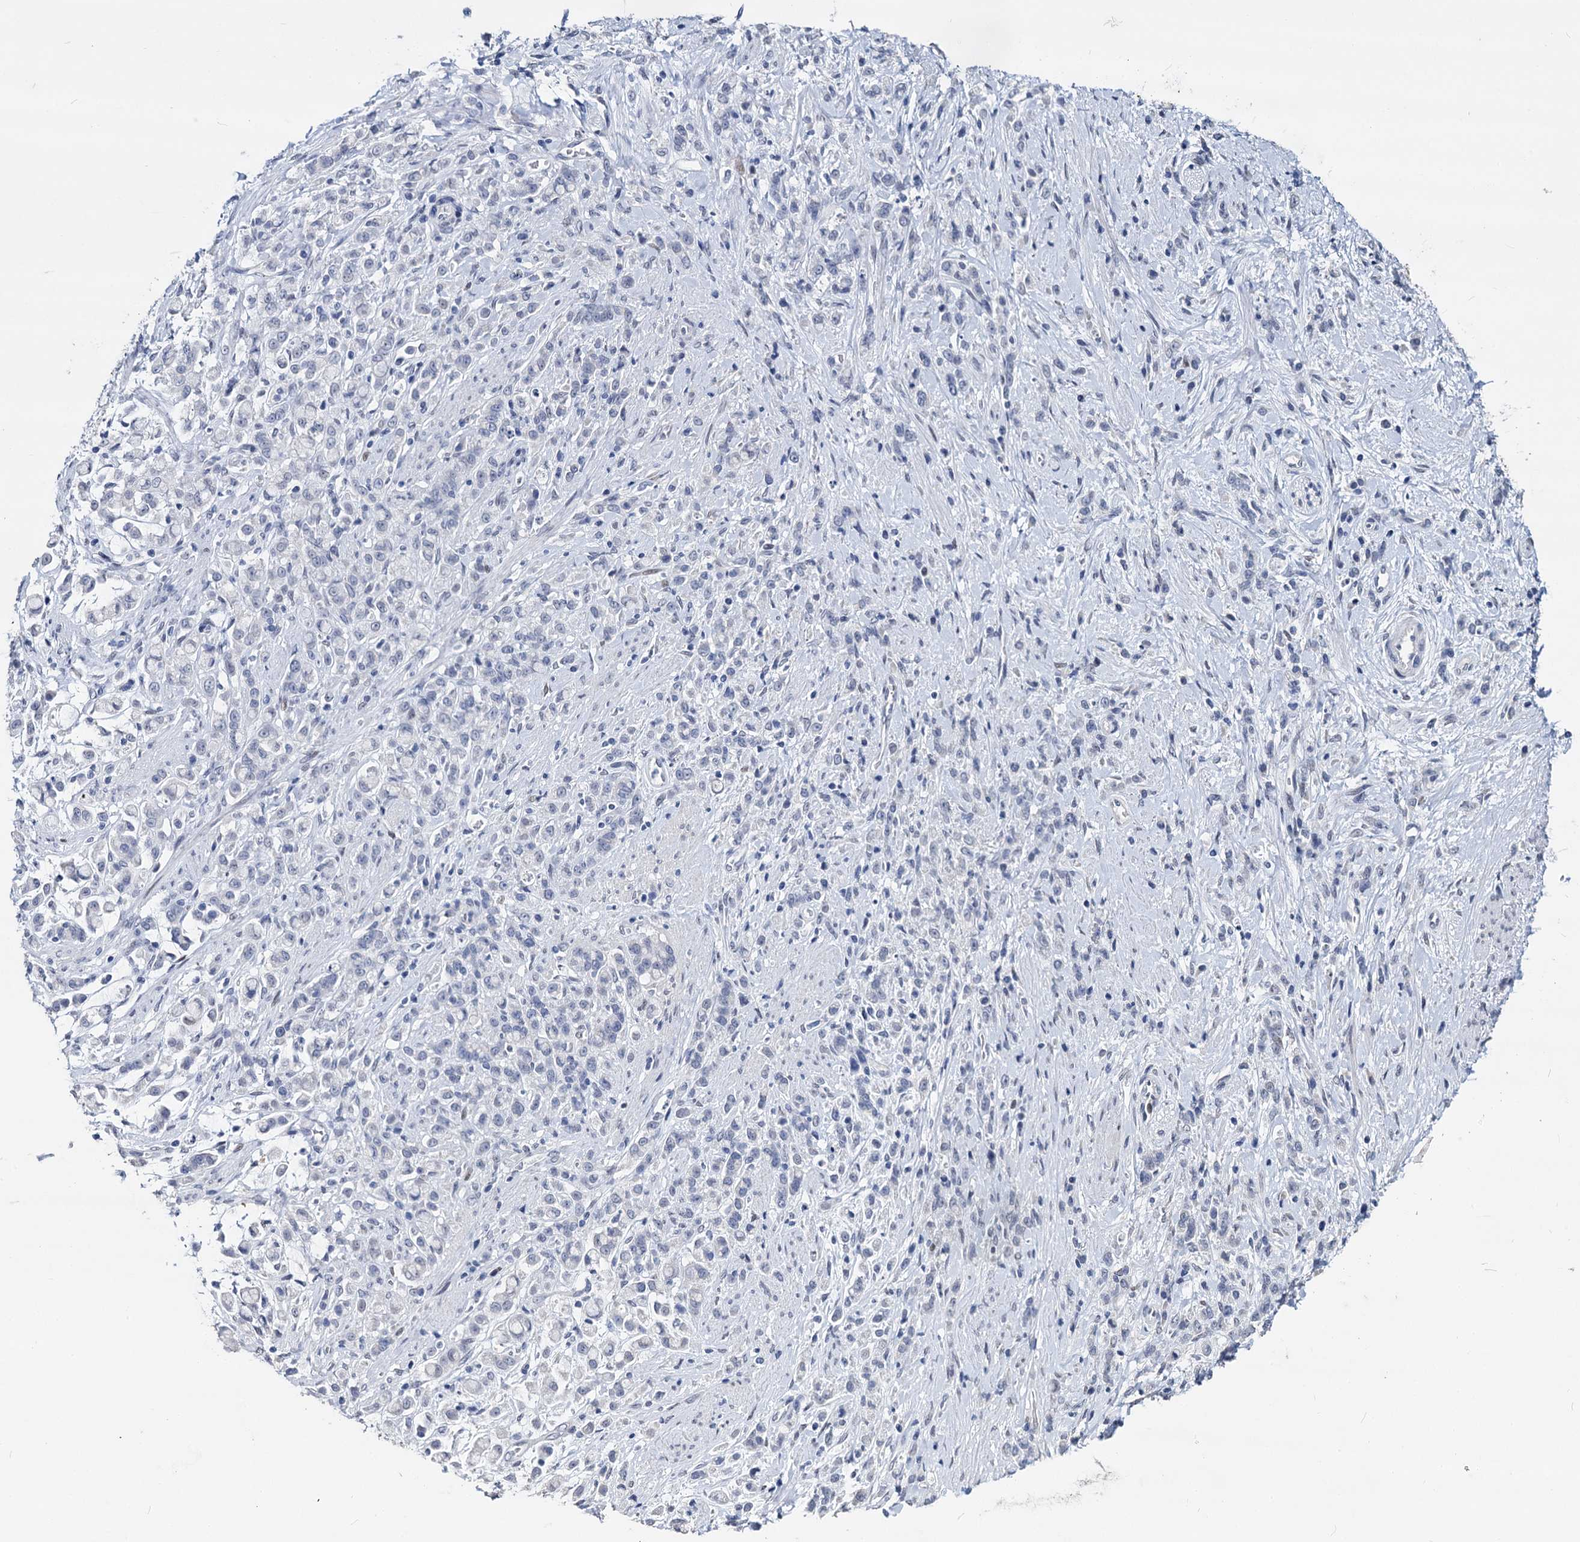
{"staining": {"intensity": "negative", "quantity": "none", "location": "none"}, "tissue": "stomach cancer", "cell_type": "Tumor cells", "image_type": "cancer", "snomed": [{"axis": "morphology", "description": "Adenocarcinoma, NOS"}, {"axis": "topography", "description": "Stomach"}], "caption": "Tumor cells are negative for brown protein staining in stomach cancer (adenocarcinoma). The staining is performed using DAB (3,3'-diaminobenzidine) brown chromogen with nuclei counter-stained in using hematoxylin.", "gene": "MAGEA4", "patient": {"sex": "female", "age": 60}}